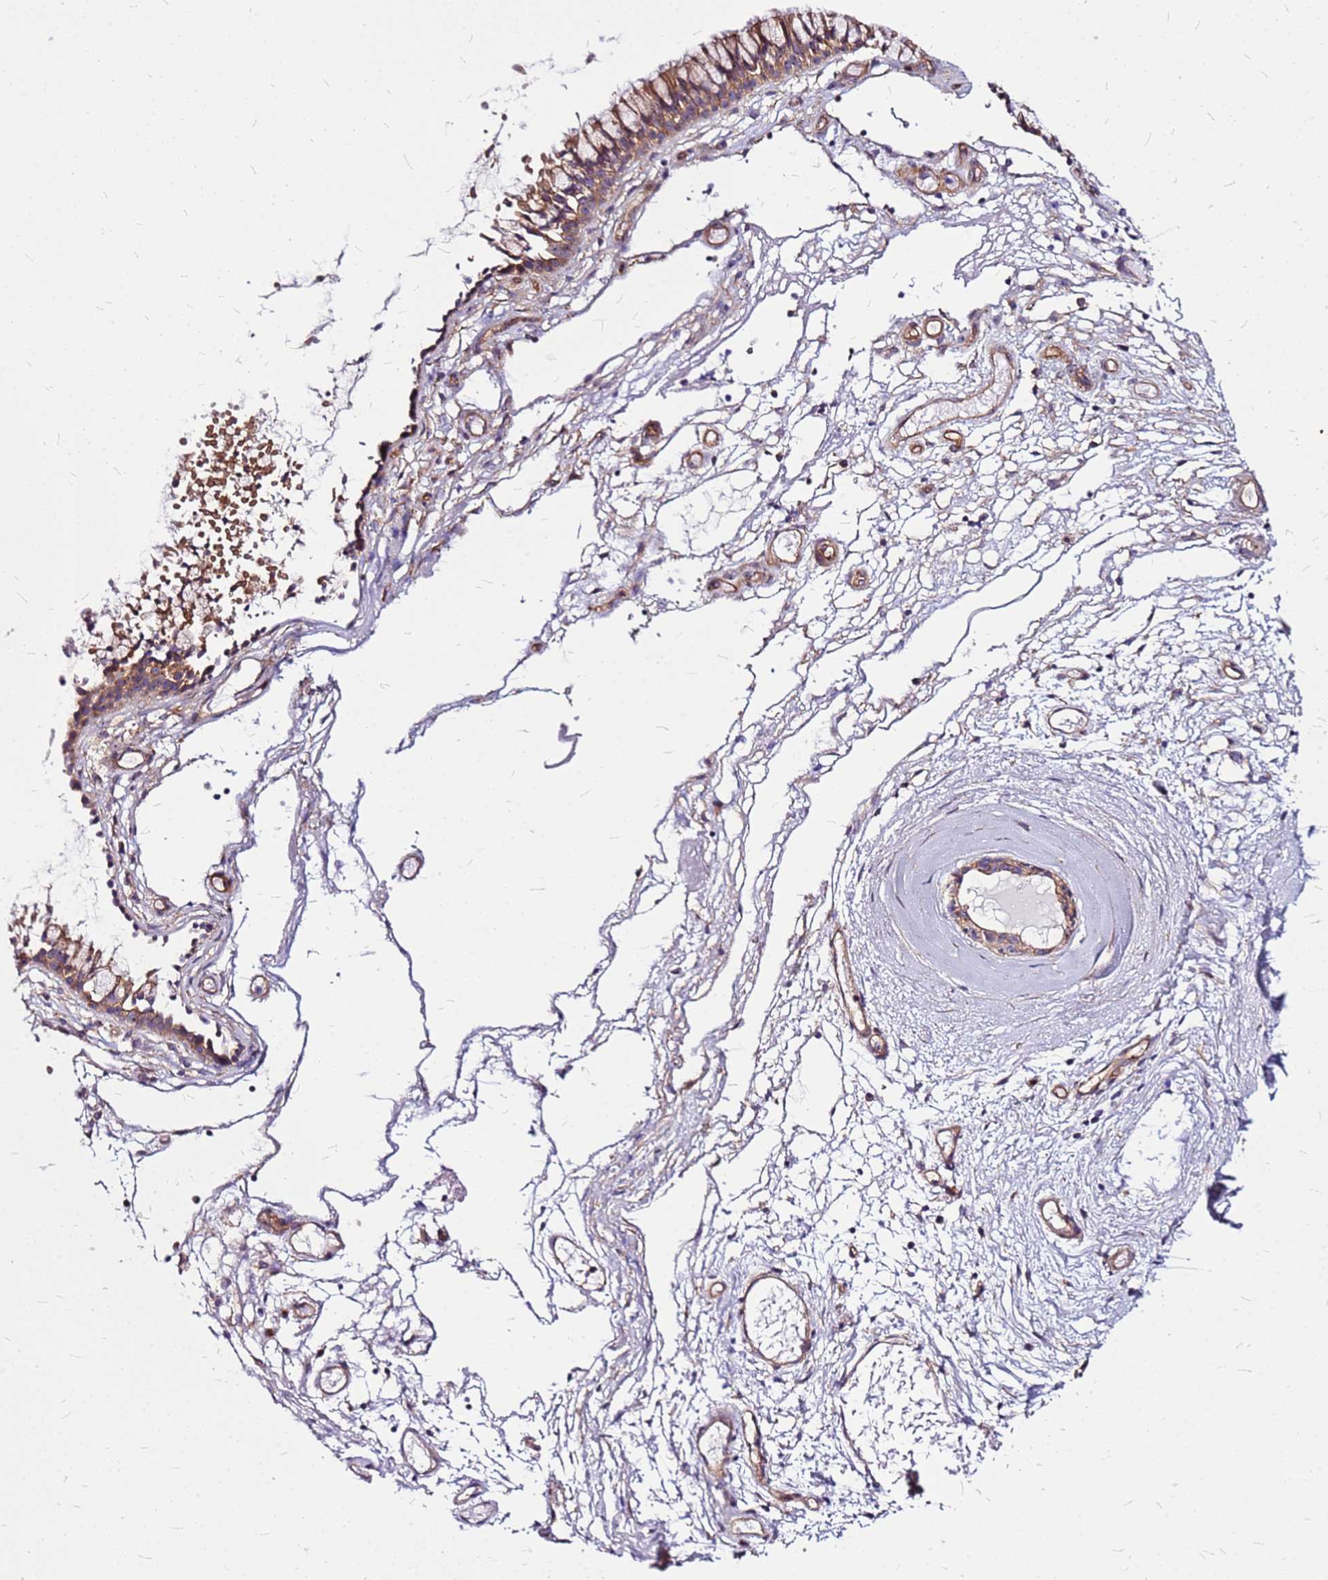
{"staining": {"intensity": "moderate", "quantity": ">75%", "location": "cytoplasmic/membranous"}, "tissue": "nasopharynx", "cell_type": "Respiratory epithelial cells", "image_type": "normal", "snomed": [{"axis": "morphology", "description": "Normal tissue, NOS"}, {"axis": "topography", "description": "Nasopharynx"}], "caption": "IHC micrograph of benign nasopharynx: human nasopharynx stained using immunohistochemistry reveals medium levels of moderate protein expression localized specifically in the cytoplasmic/membranous of respiratory epithelial cells, appearing as a cytoplasmic/membranous brown color.", "gene": "TOPAZ1", "patient": {"sex": "male", "age": 82}}